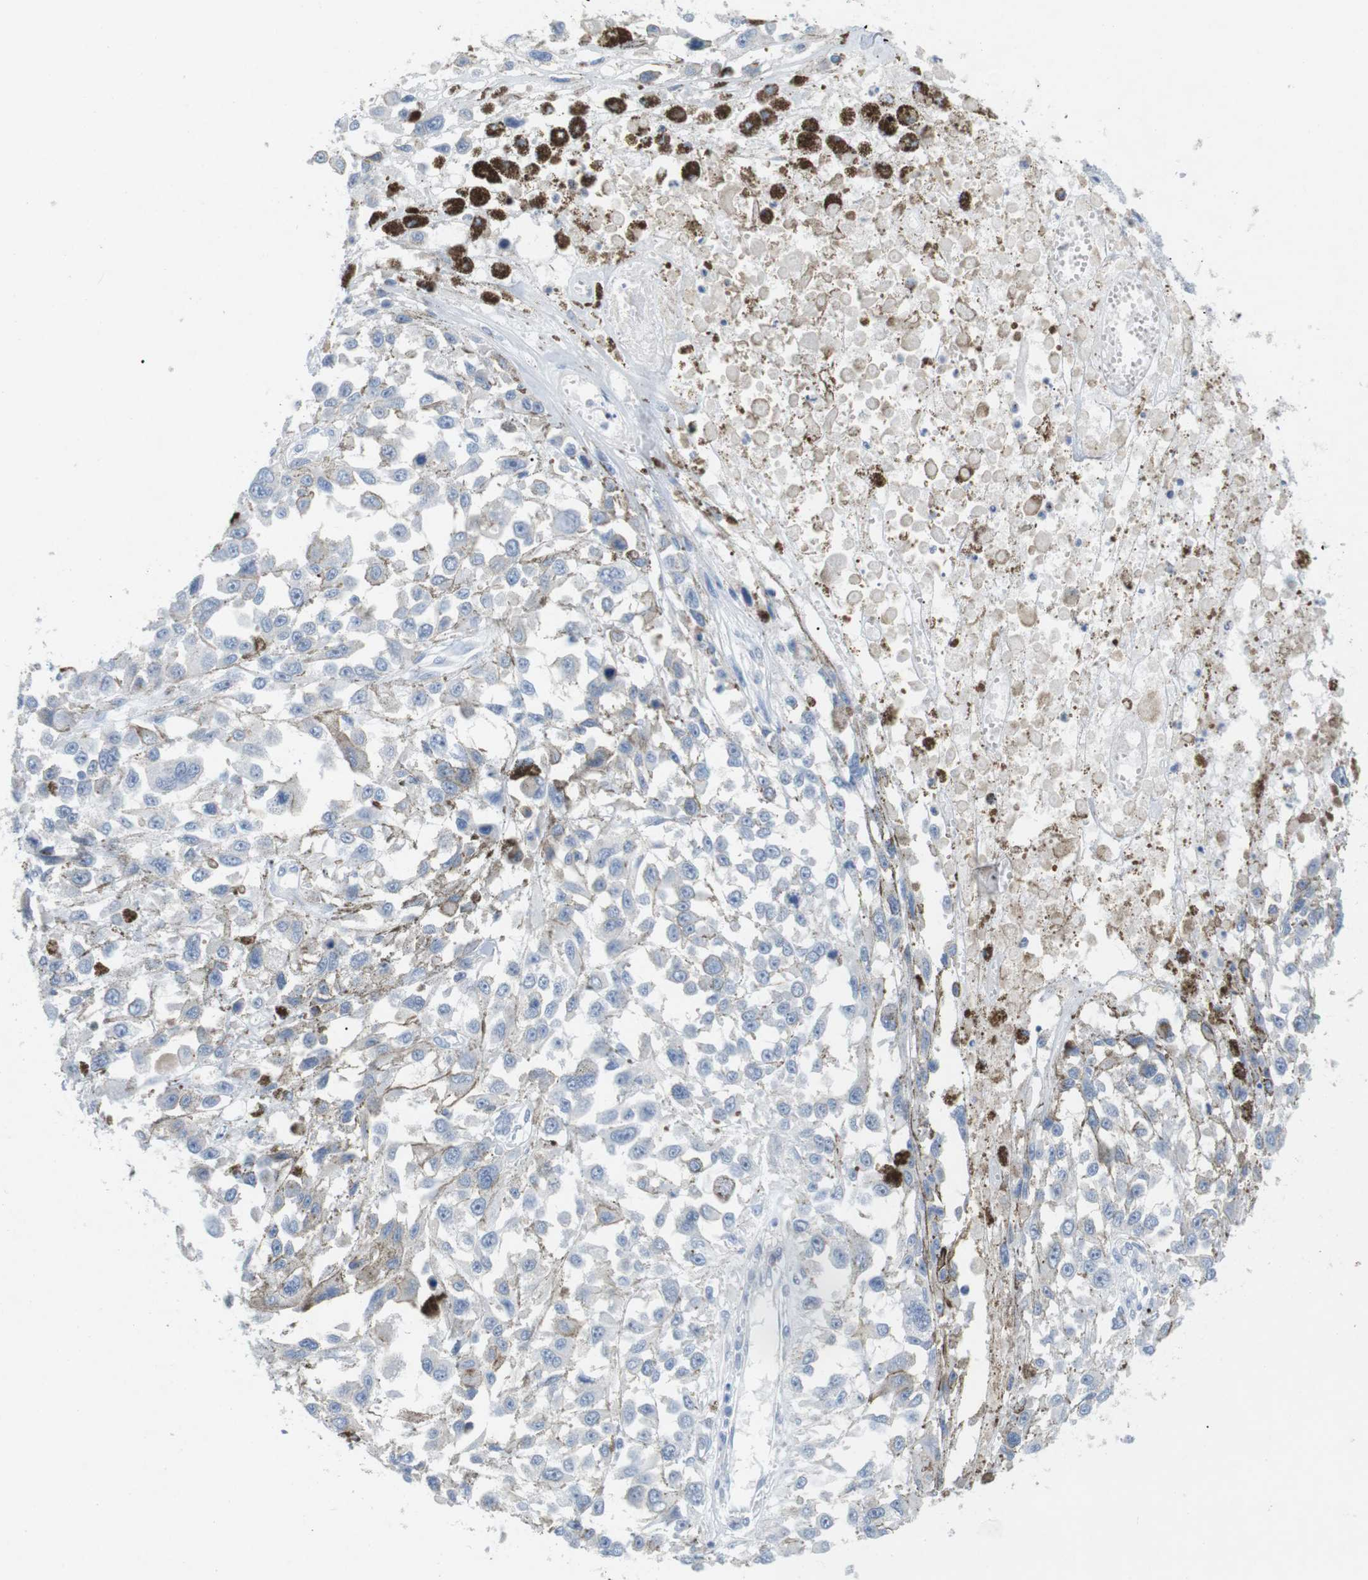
{"staining": {"intensity": "negative", "quantity": "none", "location": "none"}, "tissue": "melanoma", "cell_type": "Tumor cells", "image_type": "cancer", "snomed": [{"axis": "morphology", "description": "Malignant melanoma, Metastatic site"}, {"axis": "topography", "description": "Lymph node"}], "caption": "Melanoma was stained to show a protein in brown. There is no significant staining in tumor cells.", "gene": "HBG2", "patient": {"sex": "male", "age": 59}}